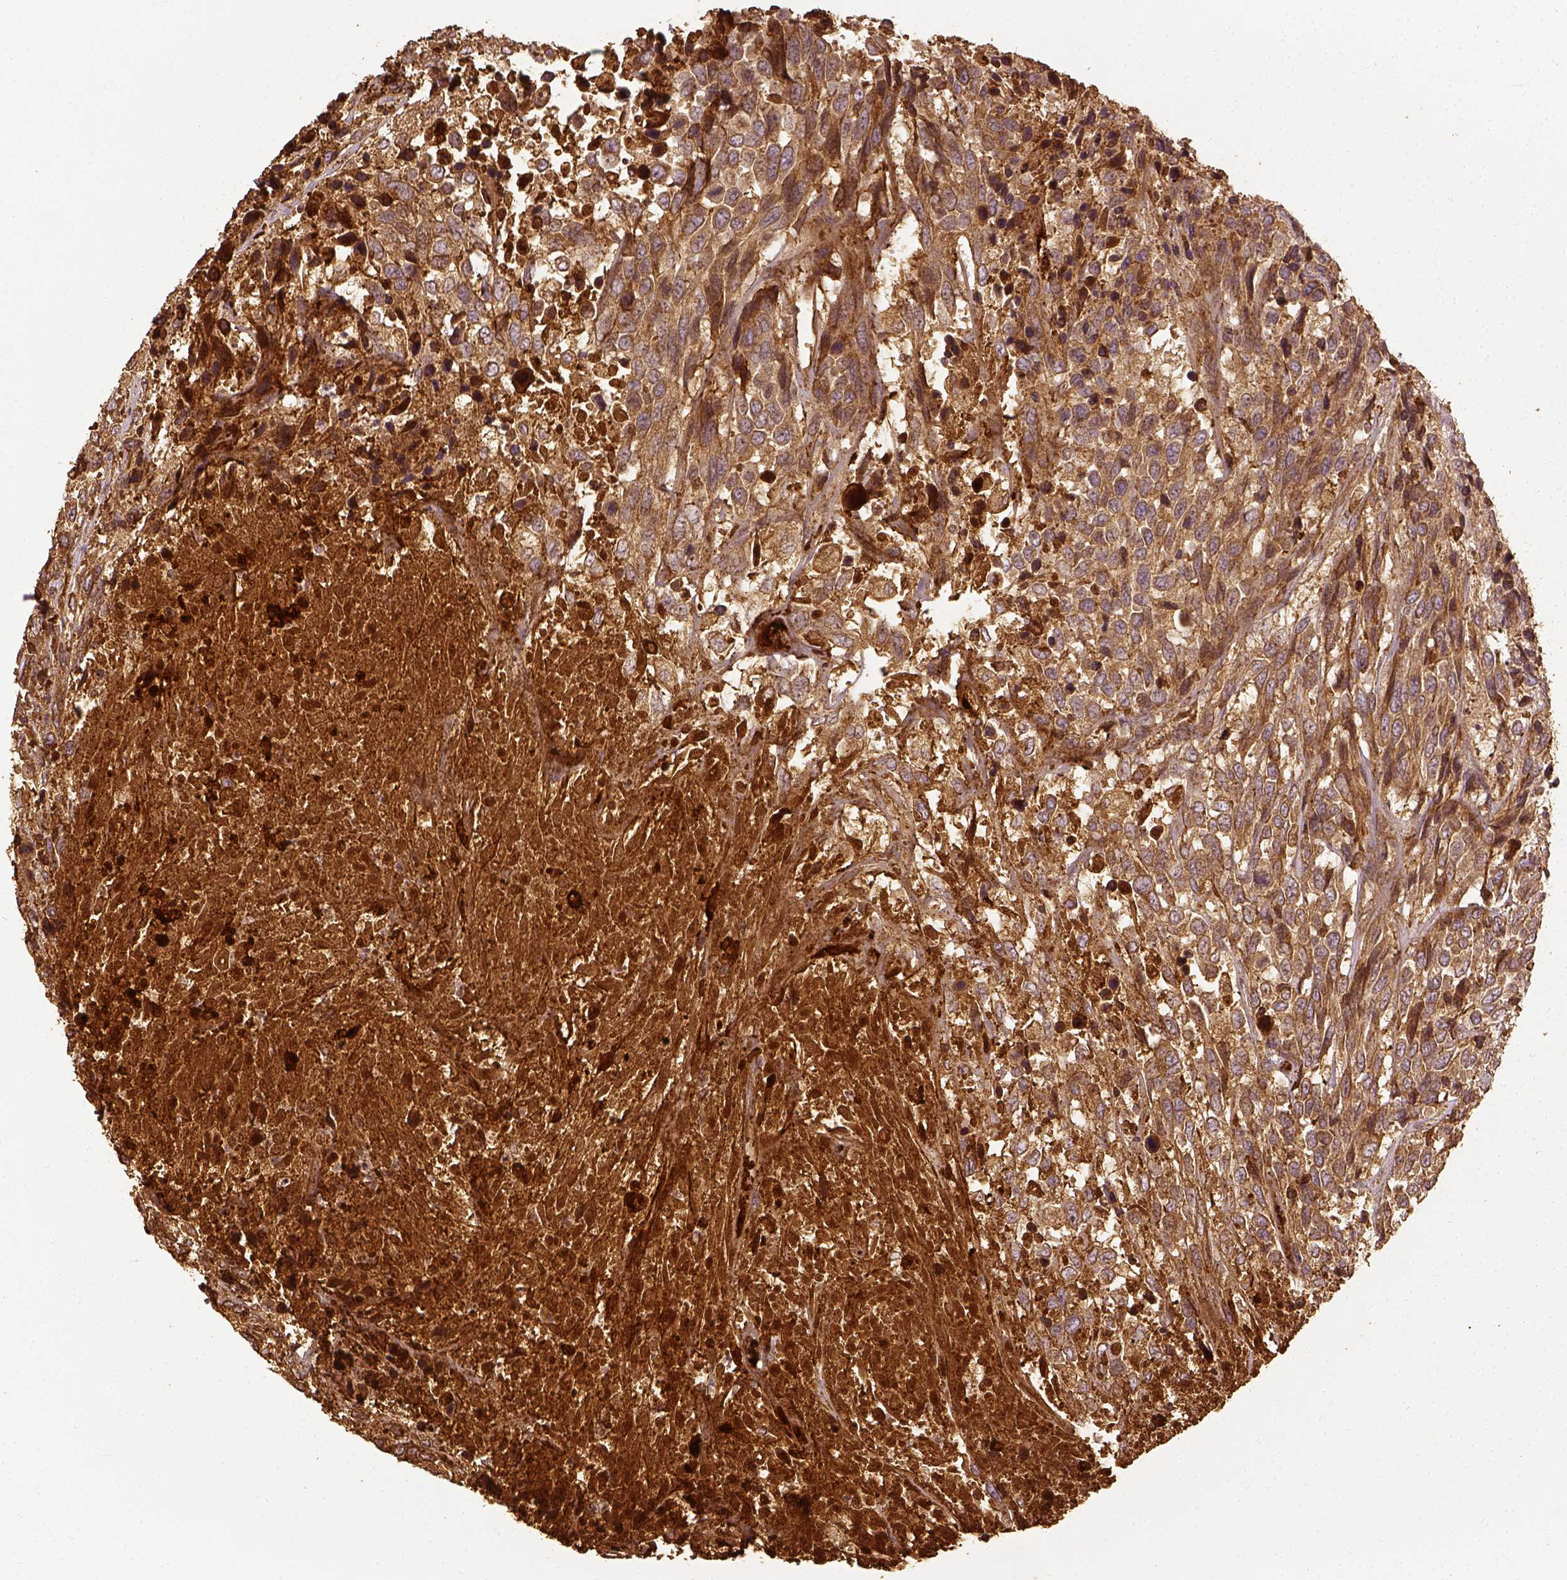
{"staining": {"intensity": "moderate", "quantity": ">75%", "location": "cytoplasmic/membranous"}, "tissue": "urothelial cancer", "cell_type": "Tumor cells", "image_type": "cancer", "snomed": [{"axis": "morphology", "description": "Urothelial carcinoma, High grade"}, {"axis": "topography", "description": "Urinary bladder"}], "caption": "High-magnification brightfield microscopy of high-grade urothelial carcinoma stained with DAB (3,3'-diaminobenzidine) (brown) and counterstained with hematoxylin (blue). tumor cells exhibit moderate cytoplasmic/membranous staining is present in about>75% of cells. Nuclei are stained in blue.", "gene": "VEGFA", "patient": {"sex": "female", "age": 70}}